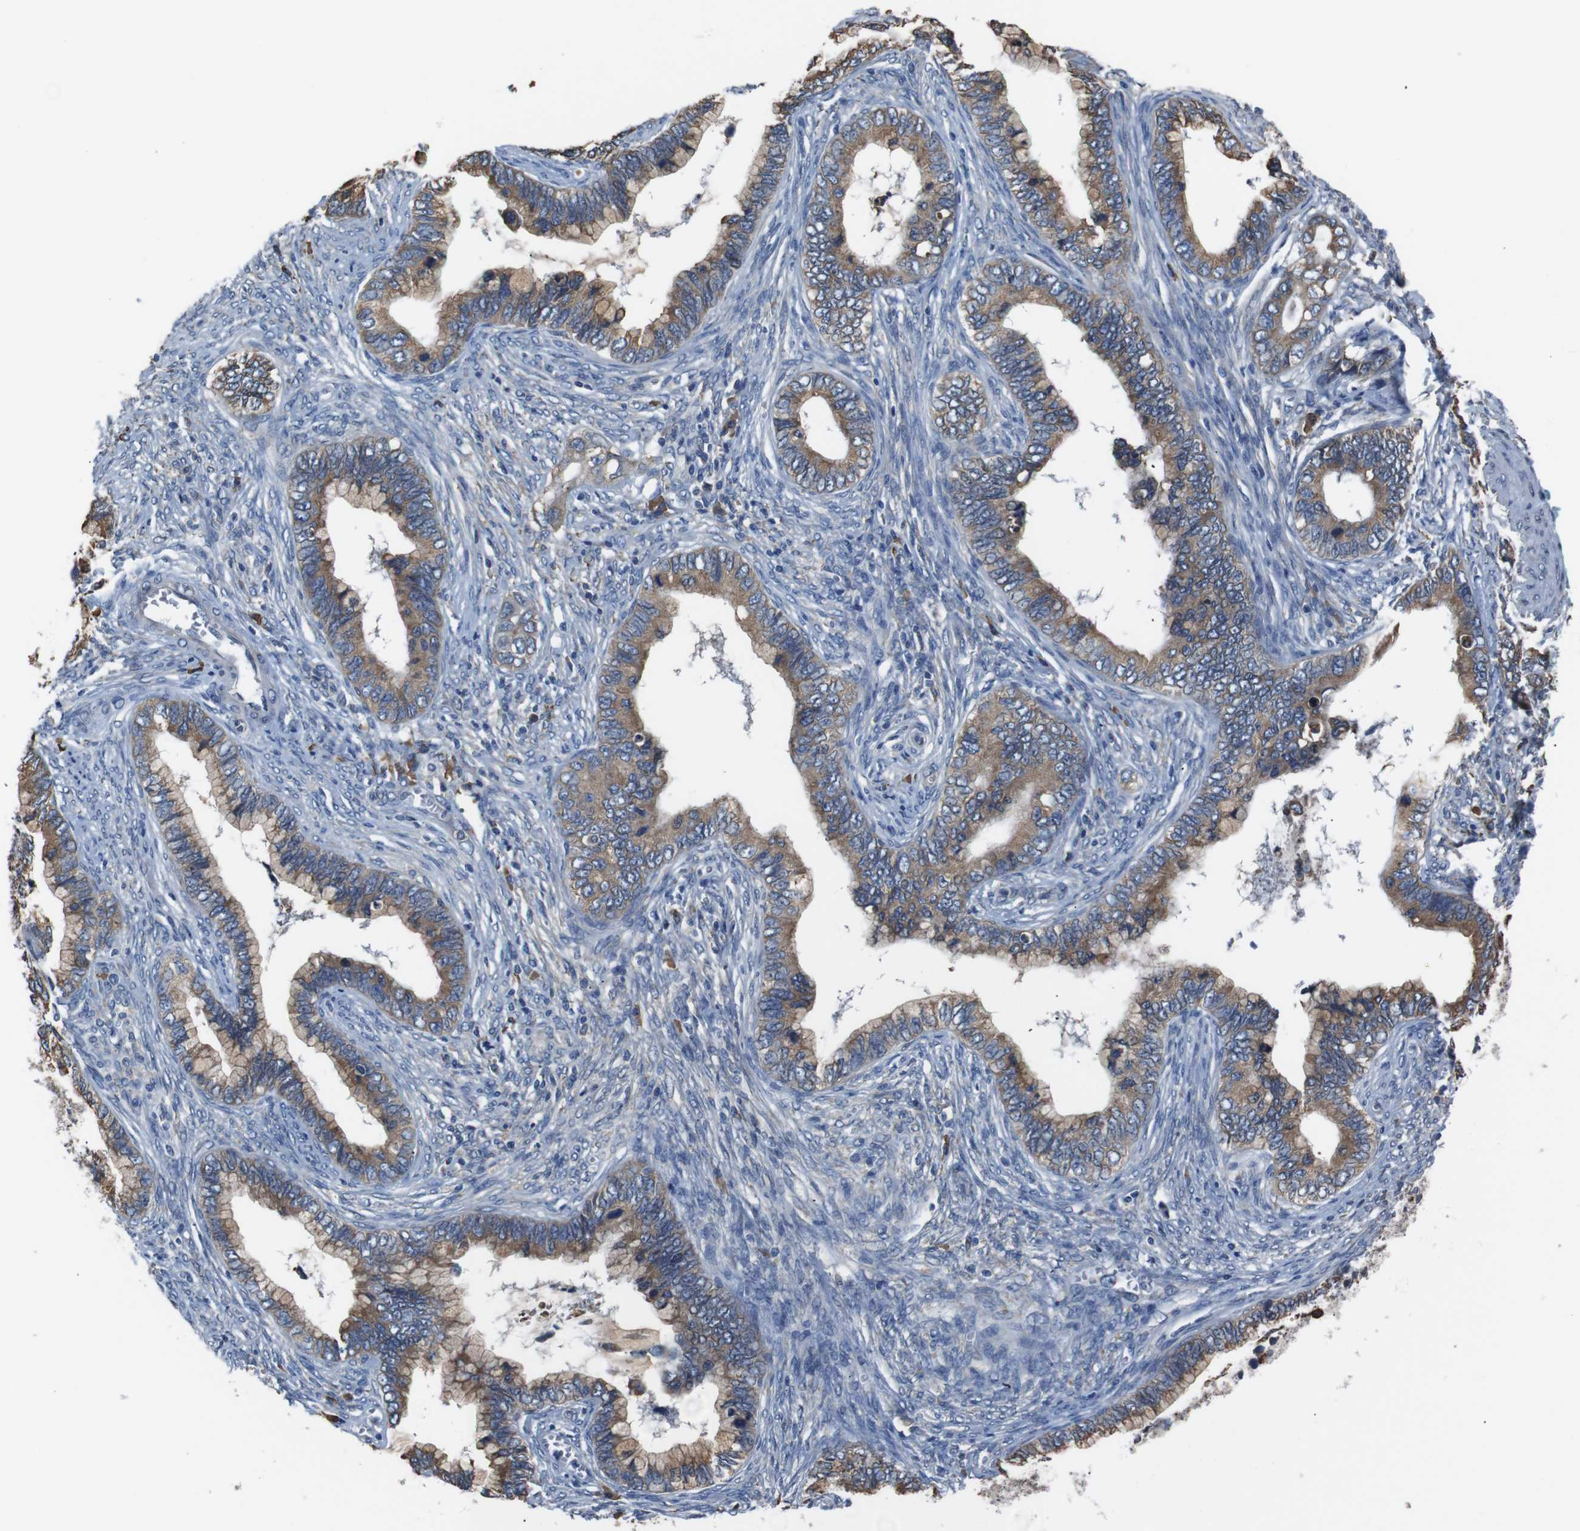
{"staining": {"intensity": "moderate", "quantity": ">75%", "location": "cytoplasmic/membranous"}, "tissue": "cervical cancer", "cell_type": "Tumor cells", "image_type": "cancer", "snomed": [{"axis": "morphology", "description": "Adenocarcinoma, NOS"}, {"axis": "topography", "description": "Cervix"}], "caption": "Approximately >75% of tumor cells in cervical adenocarcinoma display moderate cytoplasmic/membranous protein positivity as visualized by brown immunohistochemical staining.", "gene": "SIGMAR1", "patient": {"sex": "female", "age": 44}}